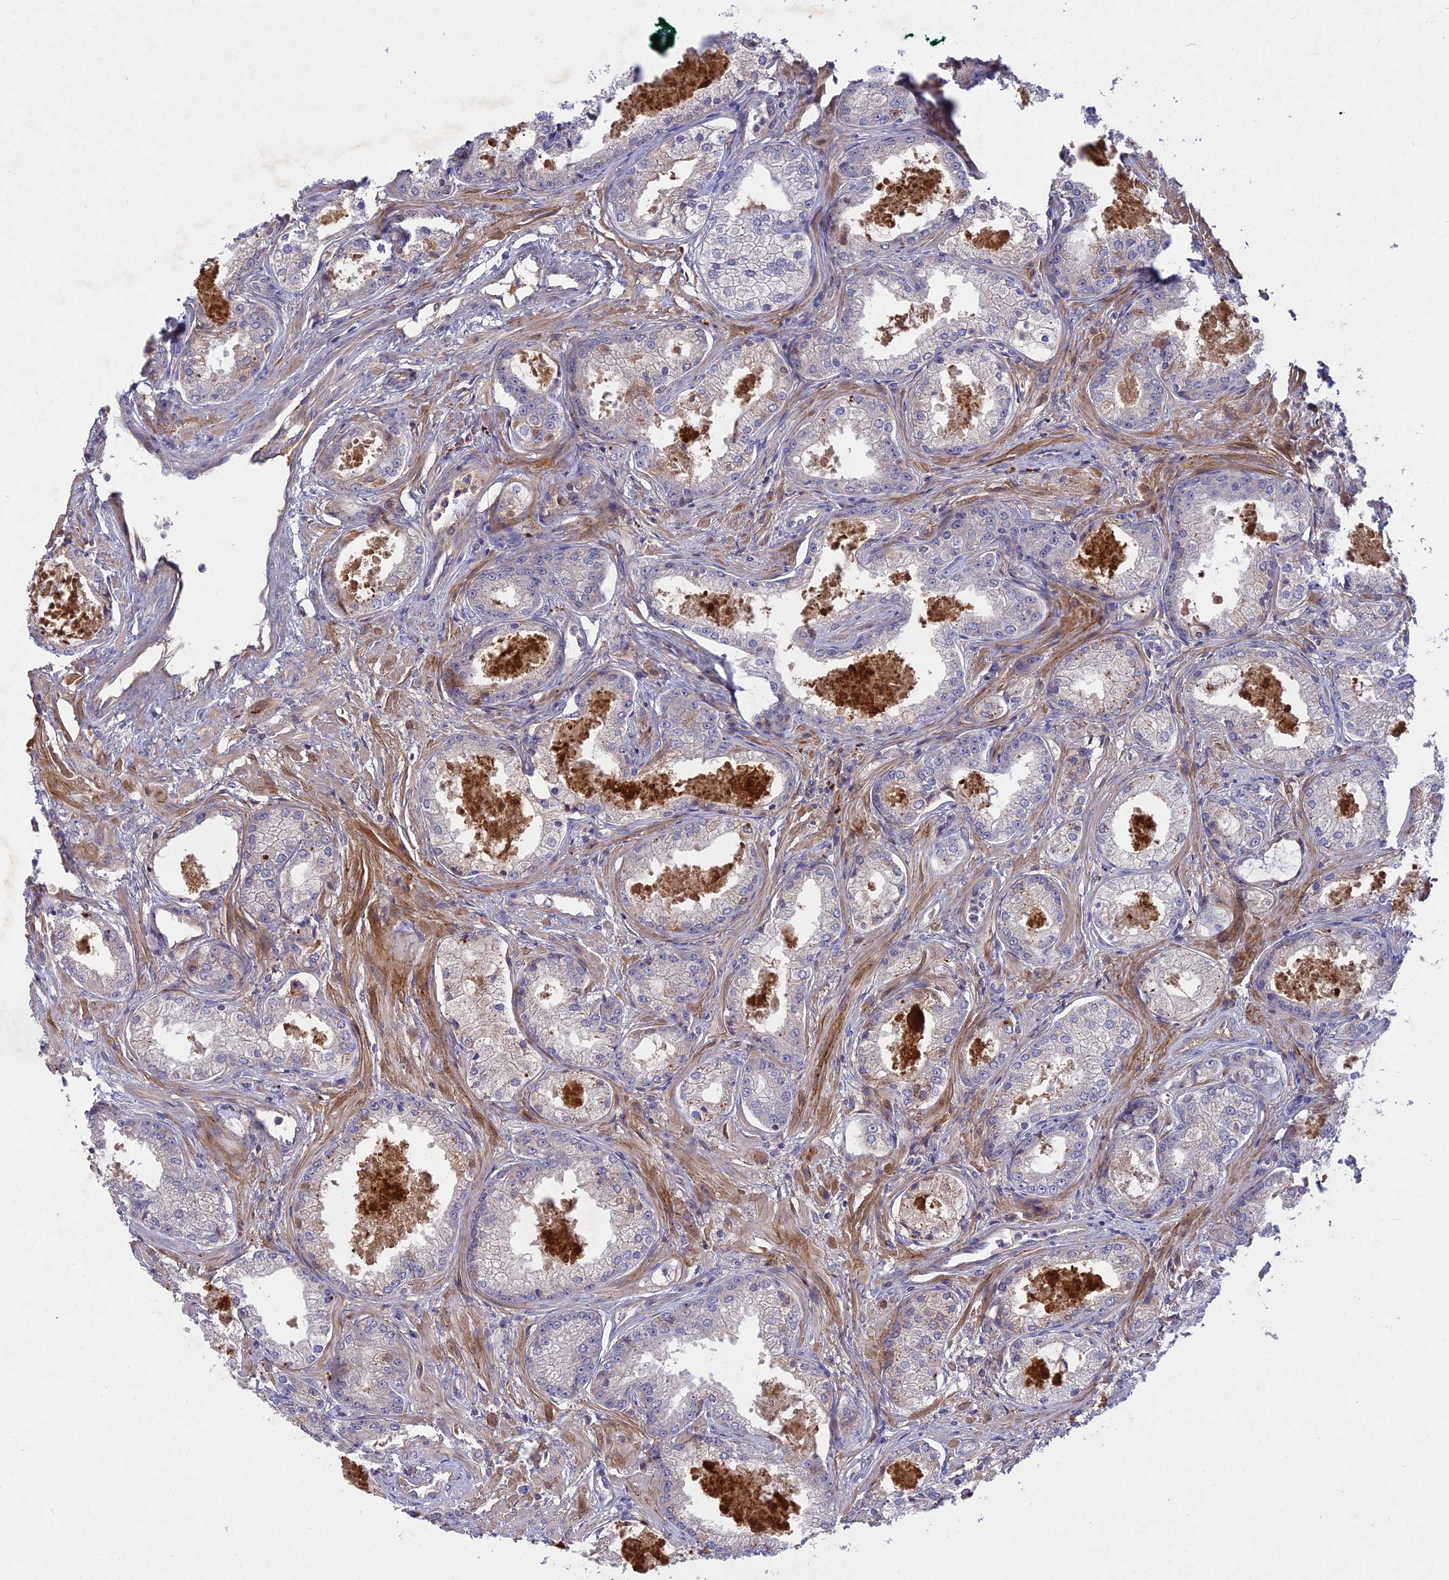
{"staining": {"intensity": "negative", "quantity": "none", "location": "none"}, "tissue": "prostate cancer", "cell_type": "Tumor cells", "image_type": "cancer", "snomed": [{"axis": "morphology", "description": "Adenocarcinoma, Low grade"}, {"axis": "topography", "description": "Prostate"}], "caption": "A high-resolution micrograph shows IHC staining of adenocarcinoma (low-grade) (prostate), which exhibits no significant staining in tumor cells. (DAB (3,3'-diaminobenzidine) immunohistochemistry visualized using brightfield microscopy, high magnification).", "gene": "ADO", "patient": {"sex": "male", "age": 68}}